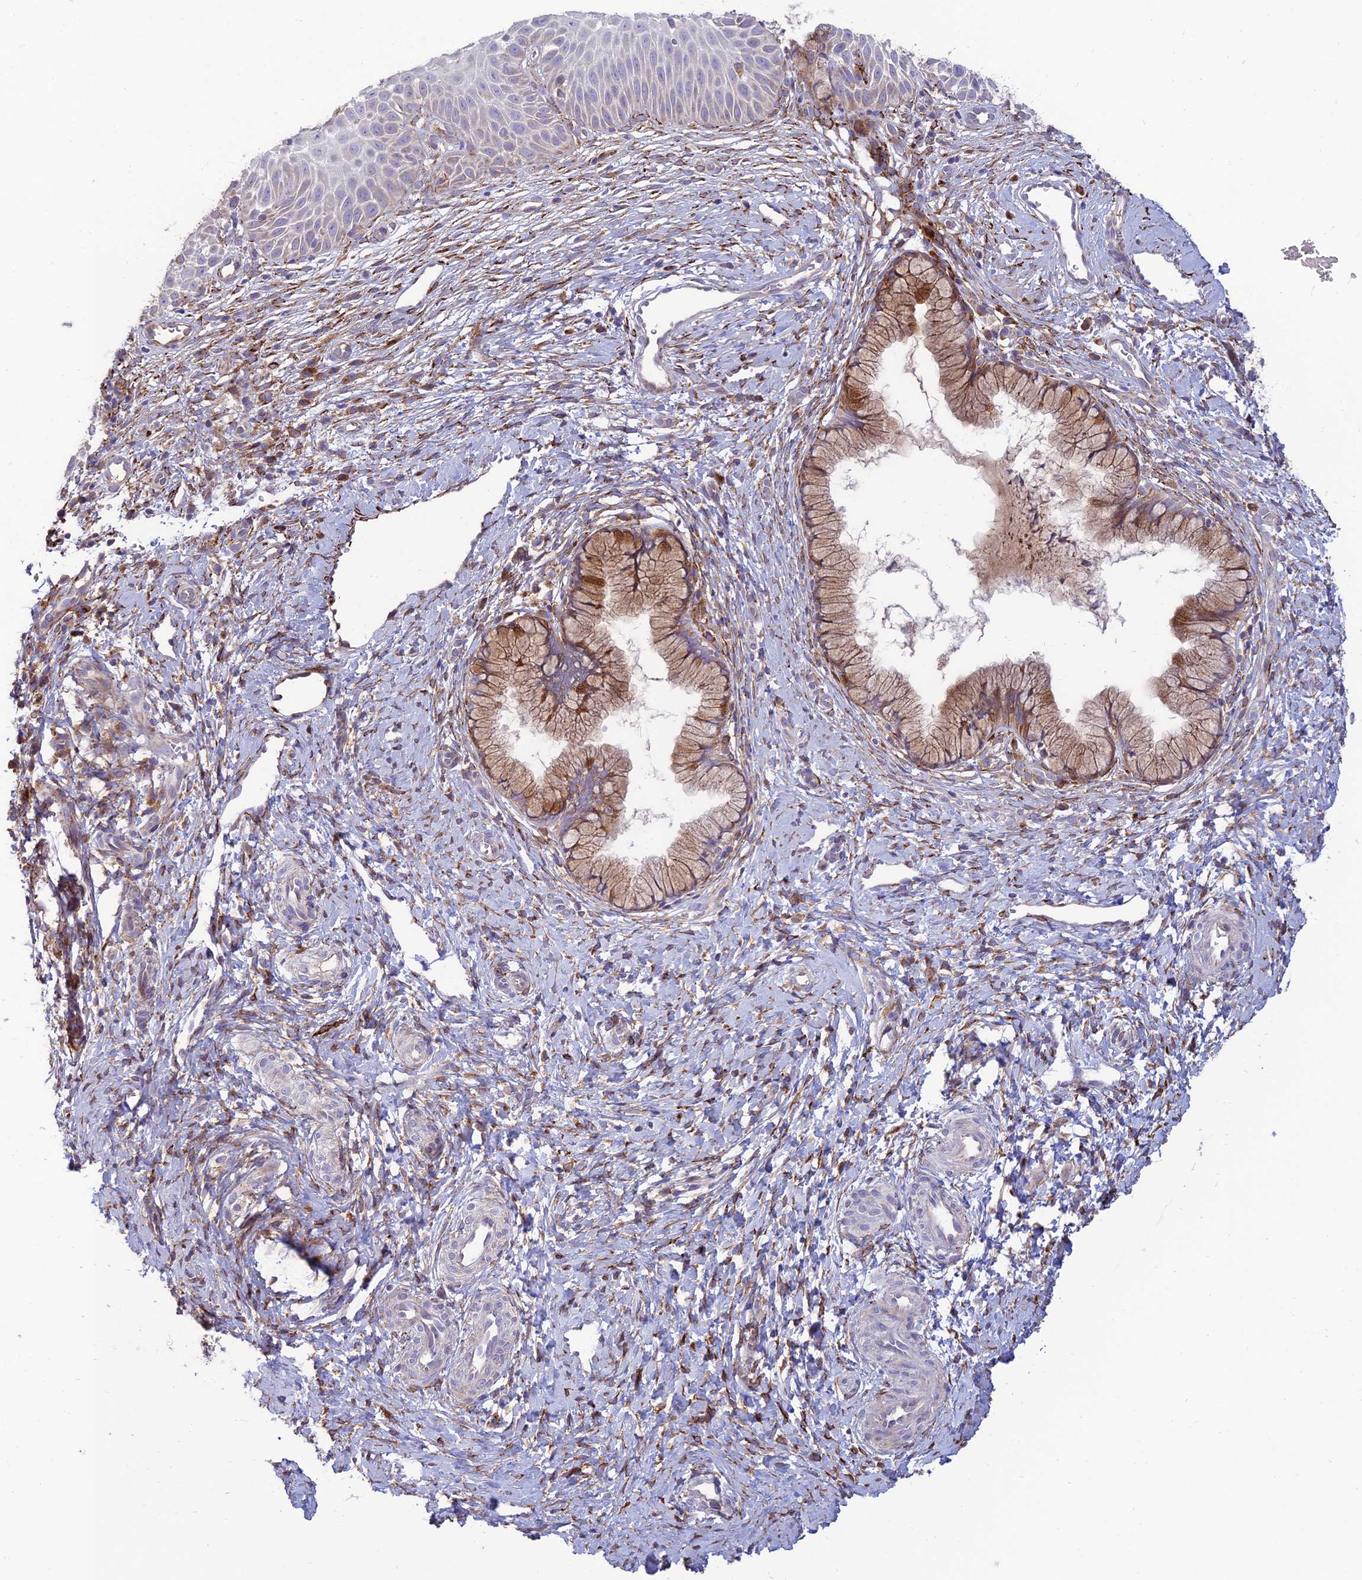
{"staining": {"intensity": "moderate", "quantity": "25%-75%", "location": "cytoplasmic/membranous"}, "tissue": "cervix", "cell_type": "Glandular cells", "image_type": "normal", "snomed": [{"axis": "morphology", "description": "Normal tissue, NOS"}, {"axis": "topography", "description": "Cervix"}], "caption": "Benign cervix exhibits moderate cytoplasmic/membranous positivity in approximately 25%-75% of glandular cells.", "gene": "RCN3", "patient": {"sex": "female", "age": 36}}